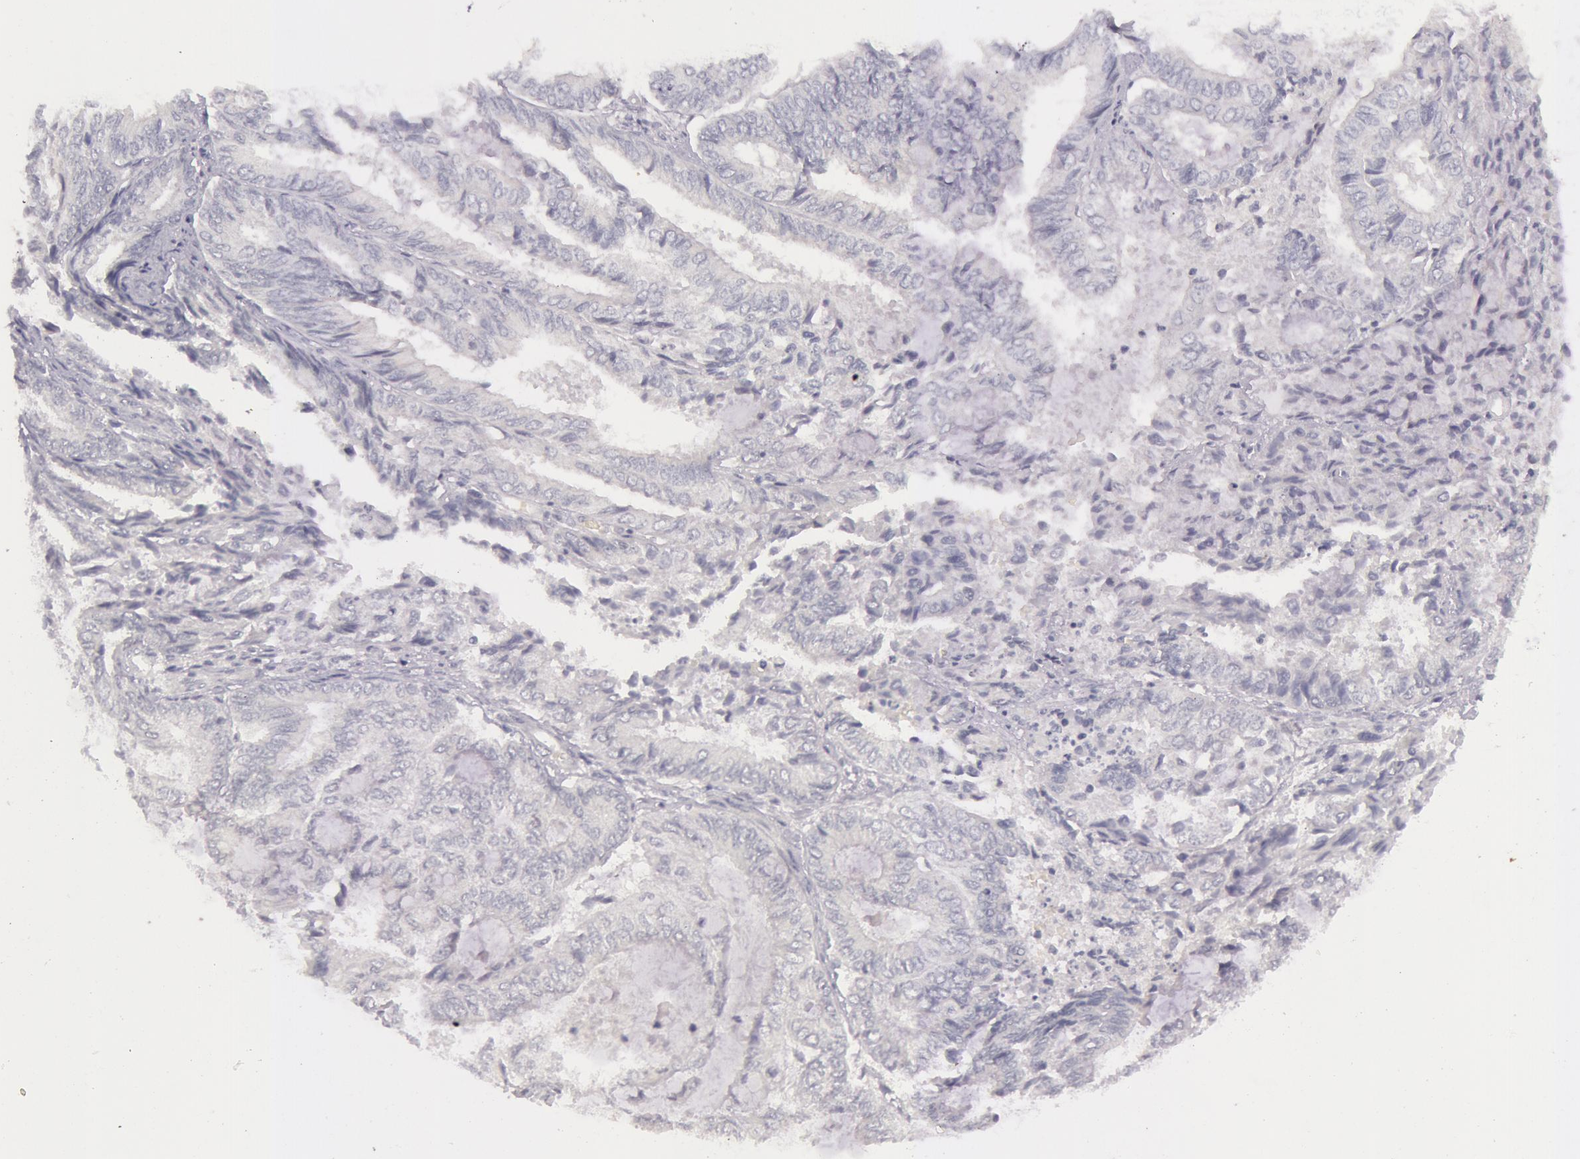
{"staining": {"intensity": "negative", "quantity": "none", "location": "none"}, "tissue": "endometrial cancer", "cell_type": "Tumor cells", "image_type": "cancer", "snomed": [{"axis": "morphology", "description": "Adenocarcinoma, NOS"}, {"axis": "topography", "description": "Endometrium"}], "caption": "Endometrial adenocarcinoma was stained to show a protein in brown. There is no significant positivity in tumor cells.", "gene": "RBMY1F", "patient": {"sex": "female", "age": 59}}